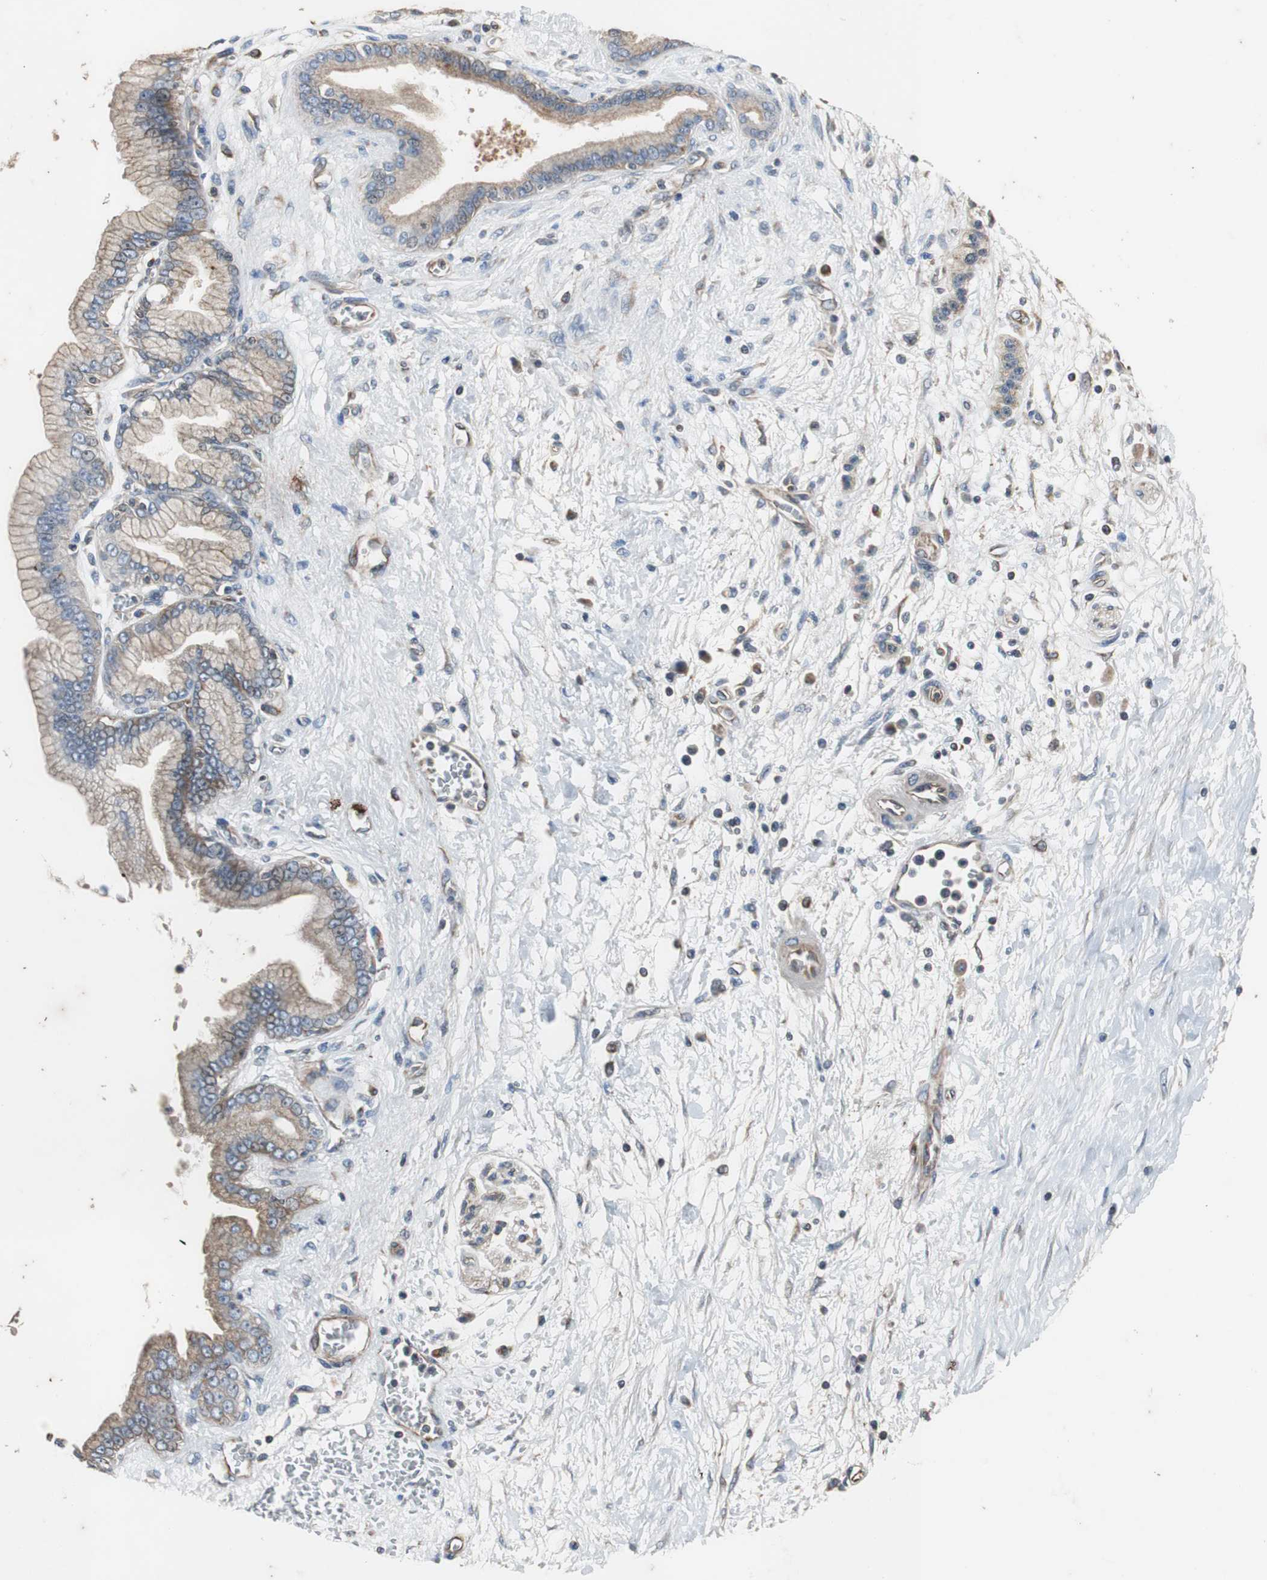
{"staining": {"intensity": "weak", "quantity": ">75%", "location": "cytoplasmic/membranous"}, "tissue": "pancreatic cancer", "cell_type": "Tumor cells", "image_type": "cancer", "snomed": [{"axis": "morphology", "description": "Adenocarcinoma, NOS"}, {"axis": "topography", "description": "Pancreas"}], "caption": "A brown stain labels weak cytoplasmic/membranous positivity of a protein in human pancreatic cancer tumor cells. The staining was performed using DAB (3,3'-diaminobenzidine), with brown indicating positive protein expression. Nuclei are stained blue with hematoxylin.", "gene": "ACTR3", "patient": {"sex": "male", "age": 59}}